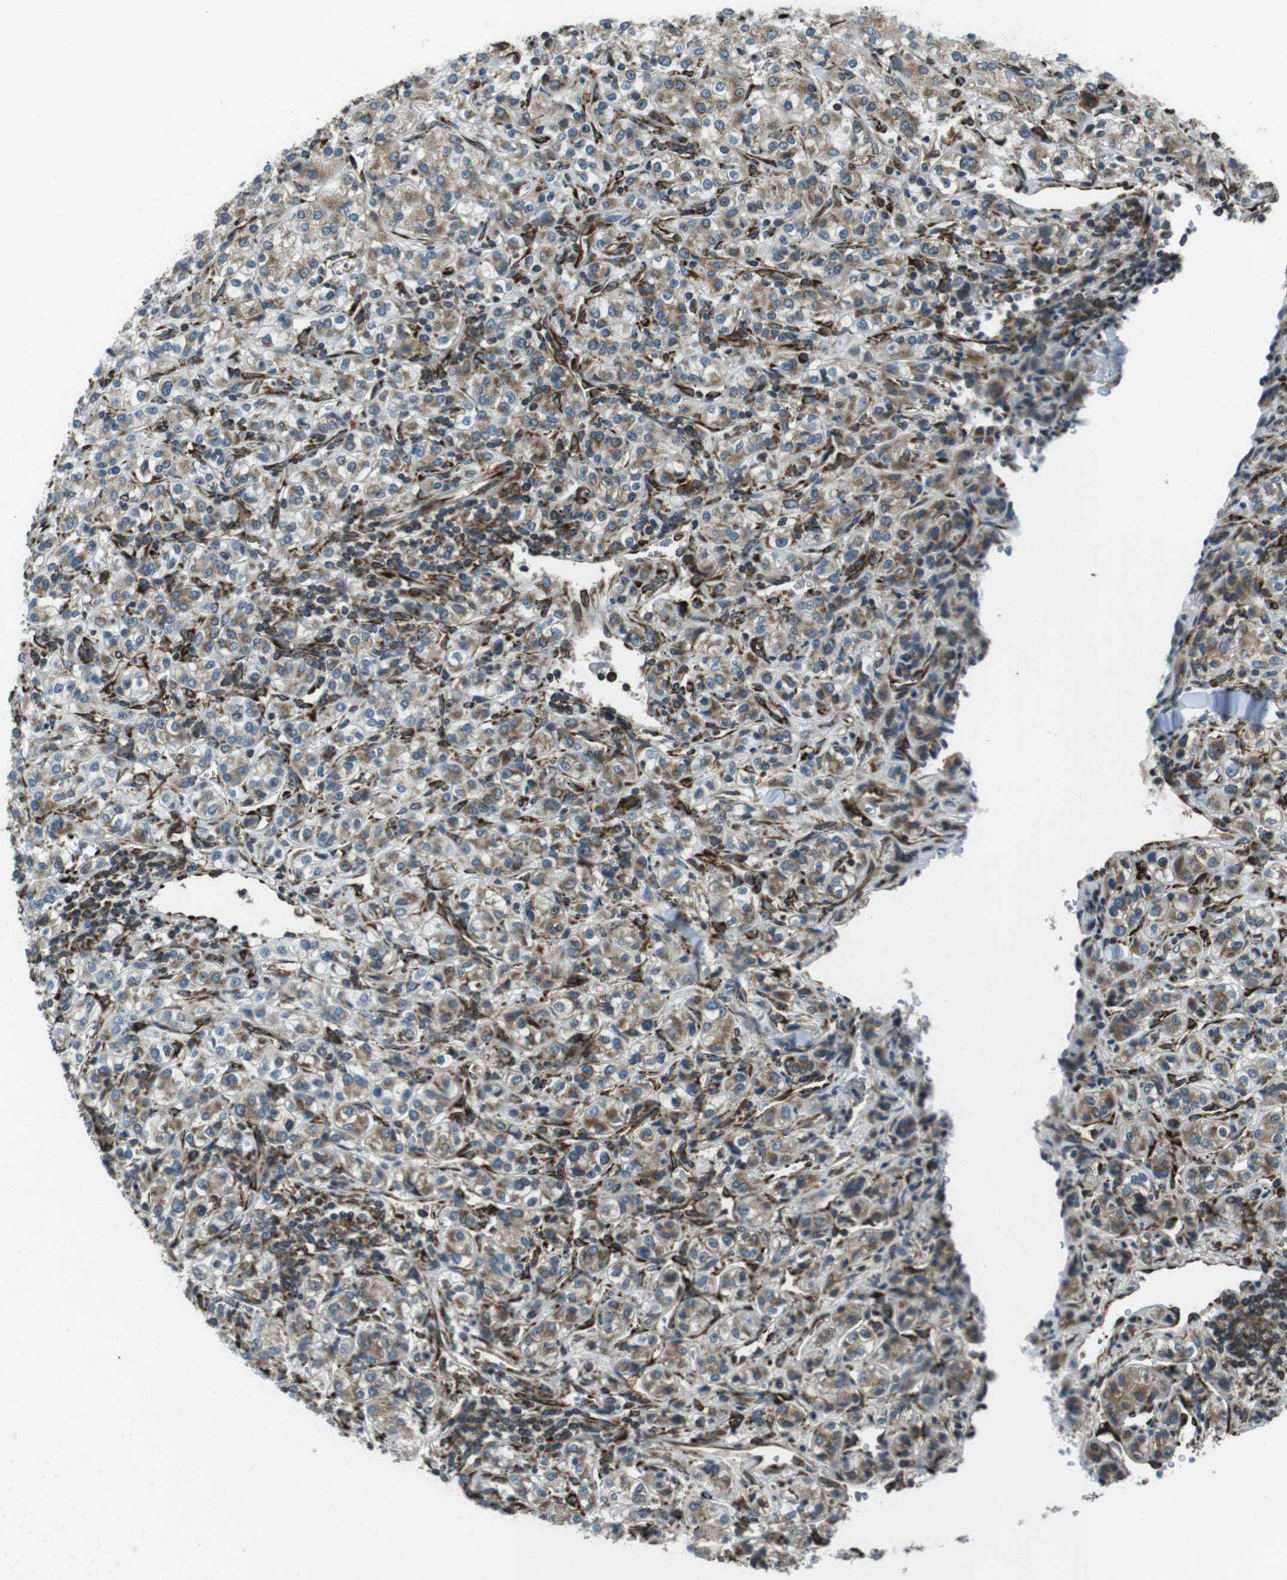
{"staining": {"intensity": "moderate", "quantity": ">75%", "location": "cytoplasmic/membranous"}, "tissue": "renal cancer", "cell_type": "Tumor cells", "image_type": "cancer", "snomed": [{"axis": "morphology", "description": "Adenocarcinoma, NOS"}, {"axis": "topography", "description": "Kidney"}], "caption": "Protein staining demonstrates moderate cytoplasmic/membranous positivity in about >75% of tumor cells in renal cancer (adenocarcinoma).", "gene": "KTN1", "patient": {"sex": "male", "age": 77}}